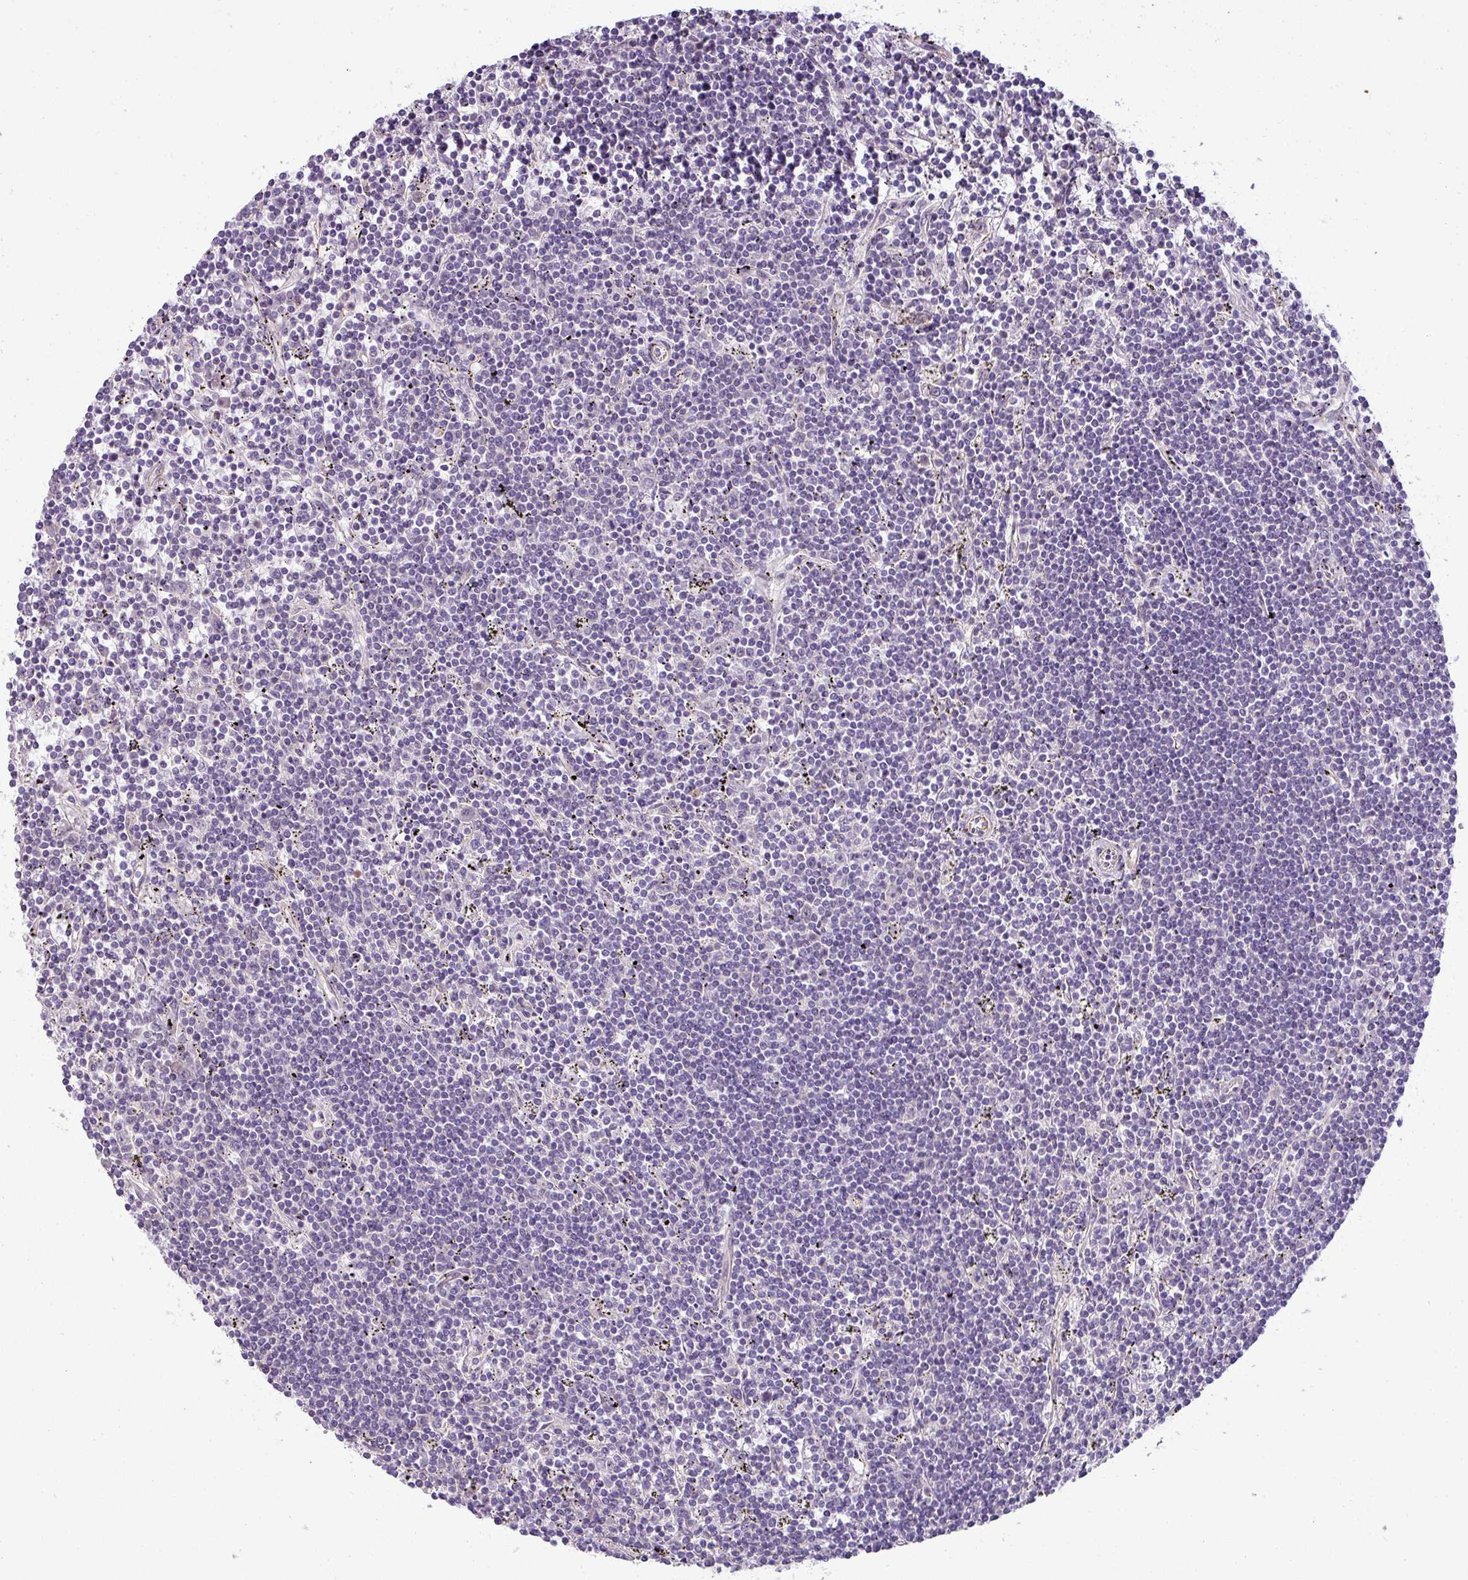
{"staining": {"intensity": "negative", "quantity": "none", "location": "none"}, "tissue": "lymphoma", "cell_type": "Tumor cells", "image_type": "cancer", "snomed": [{"axis": "morphology", "description": "Malignant lymphoma, non-Hodgkin's type, Low grade"}, {"axis": "topography", "description": "Spleen"}], "caption": "This is an IHC micrograph of malignant lymphoma, non-Hodgkin's type (low-grade). There is no positivity in tumor cells.", "gene": "PALS2", "patient": {"sex": "male", "age": 76}}